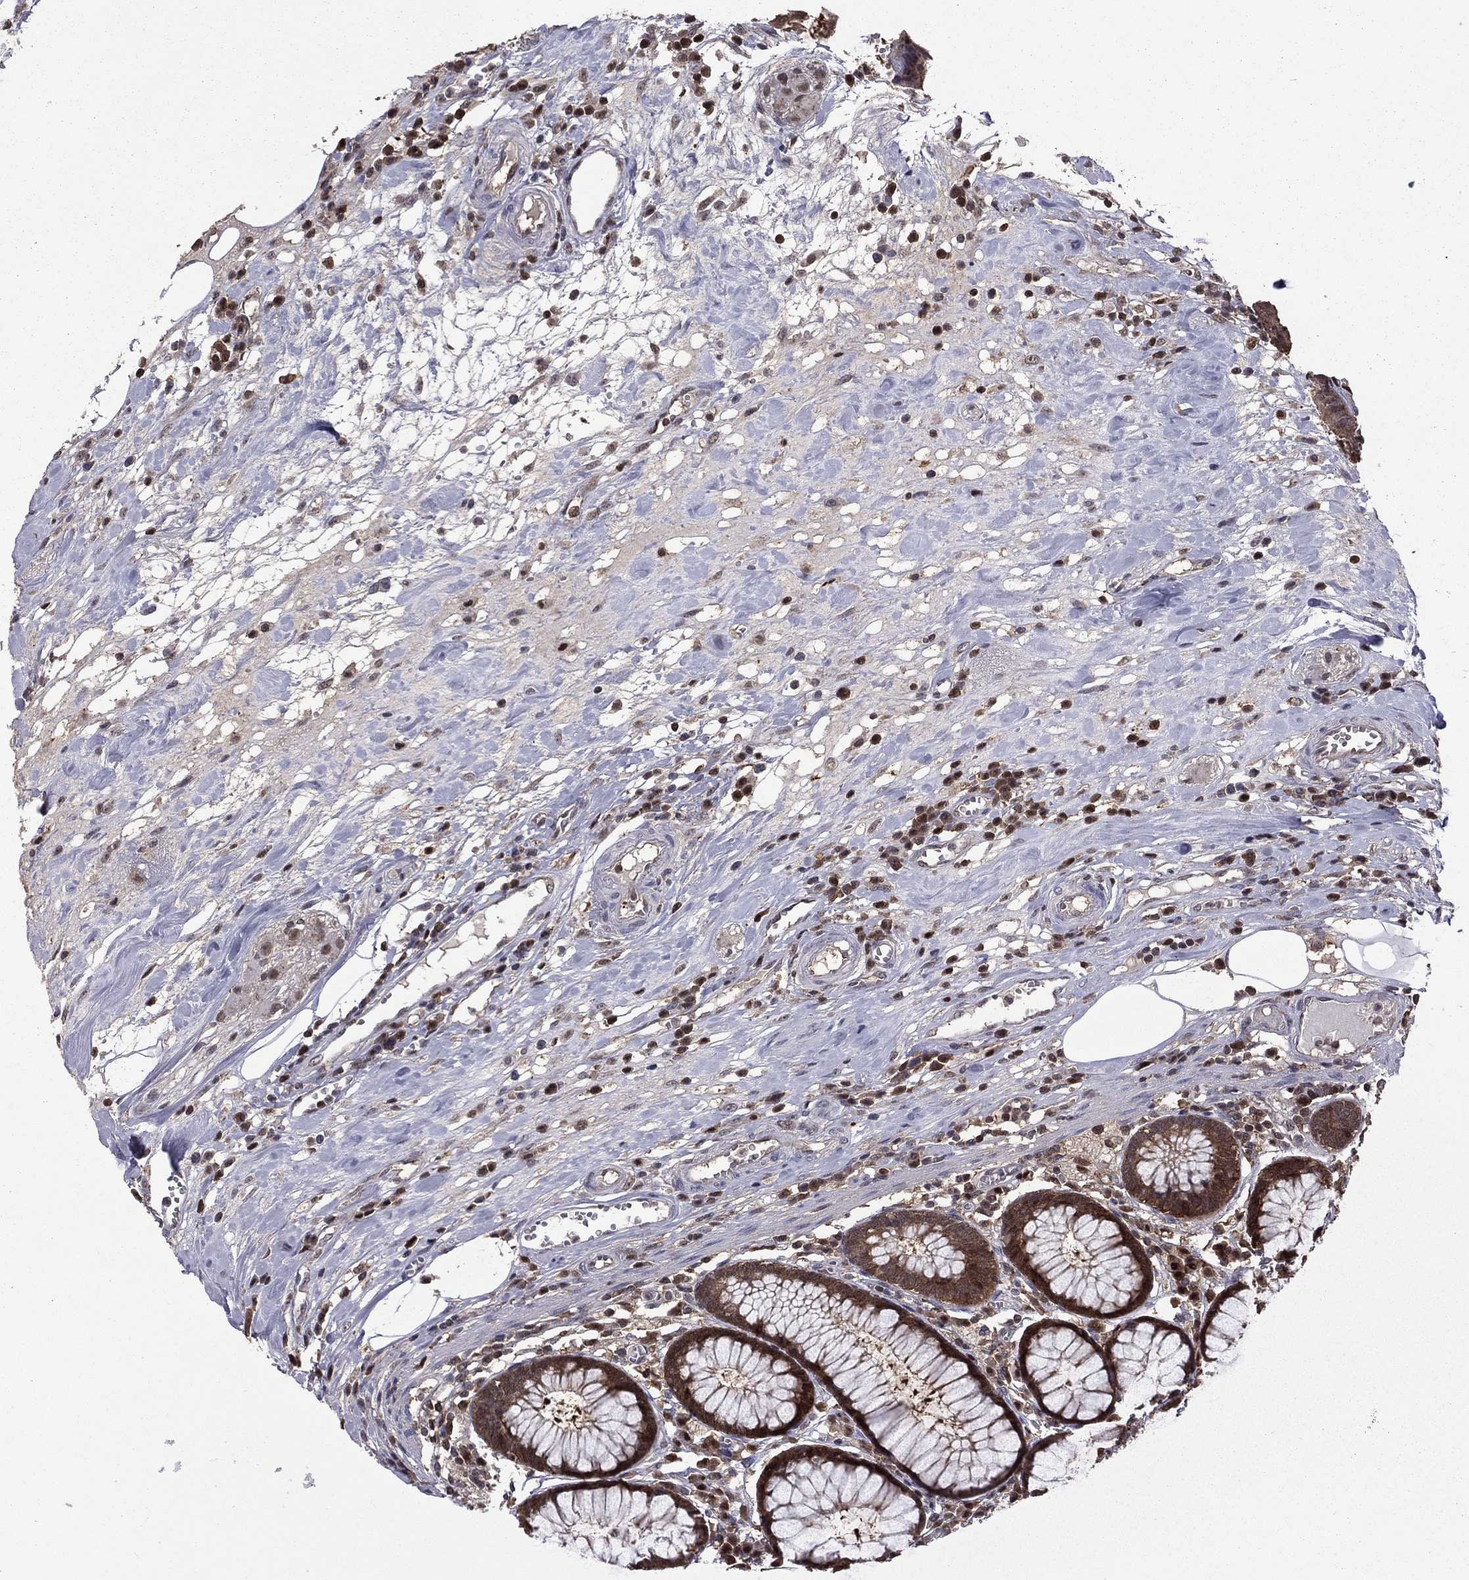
{"staining": {"intensity": "weak", "quantity": "<25%", "location": "cytoplasmic/membranous,nuclear"}, "tissue": "colon", "cell_type": "Endothelial cells", "image_type": "normal", "snomed": [{"axis": "morphology", "description": "Normal tissue, NOS"}, {"axis": "topography", "description": "Colon"}], "caption": "An immunohistochemistry image of normal colon is shown. There is no staining in endothelial cells of colon.", "gene": "APPBP2", "patient": {"sex": "male", "age": 65}}